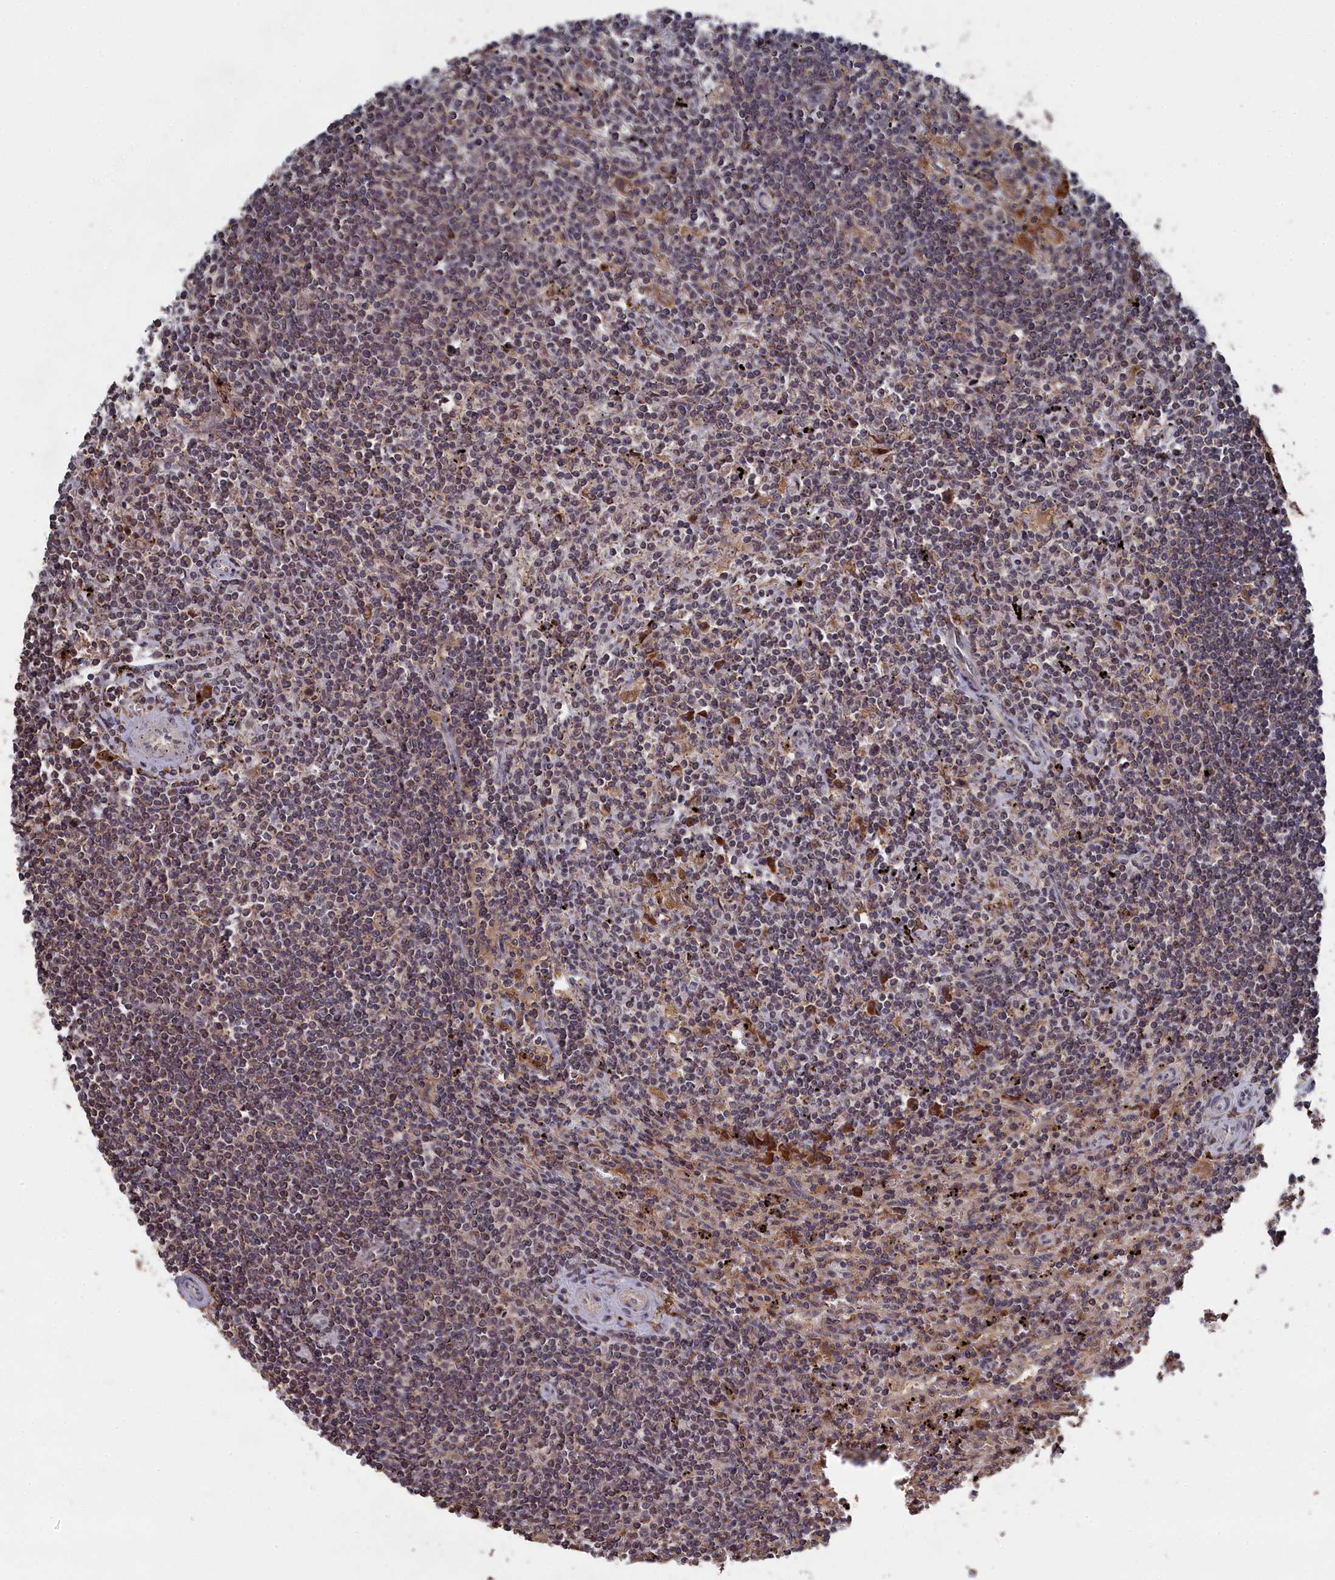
{"staining": {"intensity": "weak", "quantity": "25%-75%", "location": "nuclear"}, "tissue": "lymphoma", "cell_type": "Tumor cells", "image_type": "cancer", "snomed": [{"axis": "morphology", "description": "Malignant lymphoma, non-Hodgkin's type, Low grade"}, {"axis": "topography", "description": "Spleen"}], "caption": "An image of human lymphoma stained for a protein reveals weak nuclear brown staining in tumor cells.", "gene": "CEACAM21", "patient": {"sex": "male", "age": 76}}